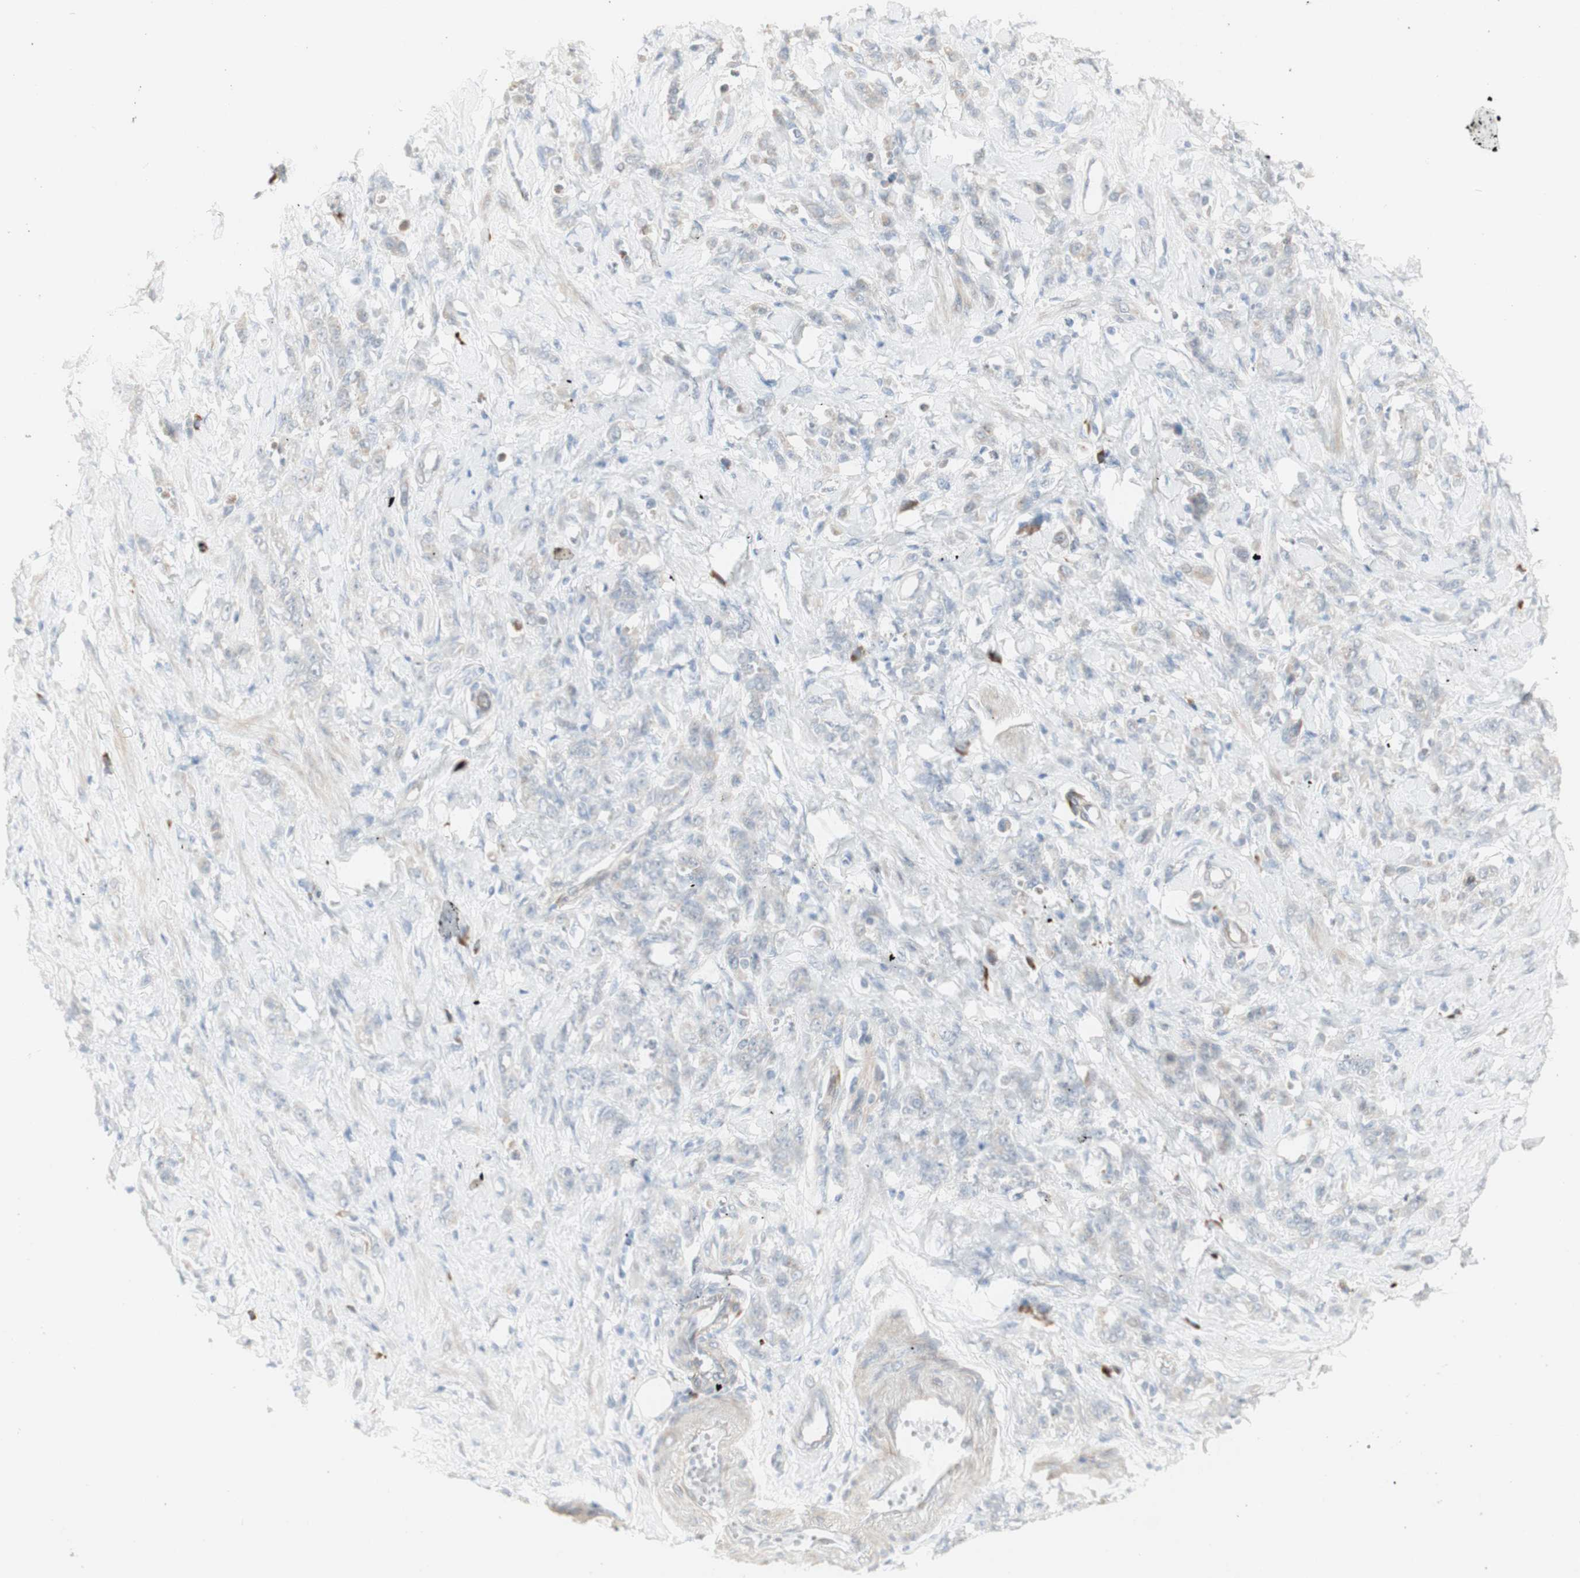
{"staining": {"intensity": "negative", "quantity": "none", "location": "none"}, "tissue": "stomach cancer", "cell_type": "Tumor cells", "image_type": "cancer", "snomed": [{"axis": "morphology", "description": "Adenocarcinoma, NOS"}, {"axis": "topography", "description": "Stomach"}], "caption": "Immunohistochemistry (IHC) histopathology image of stomach cancer (adenocarcinoma) stained for a protein (brown), which demonstrates no staining in tumor cells.", "gene": "NDST4", "patient": {"sex": "male", "age": 82}}